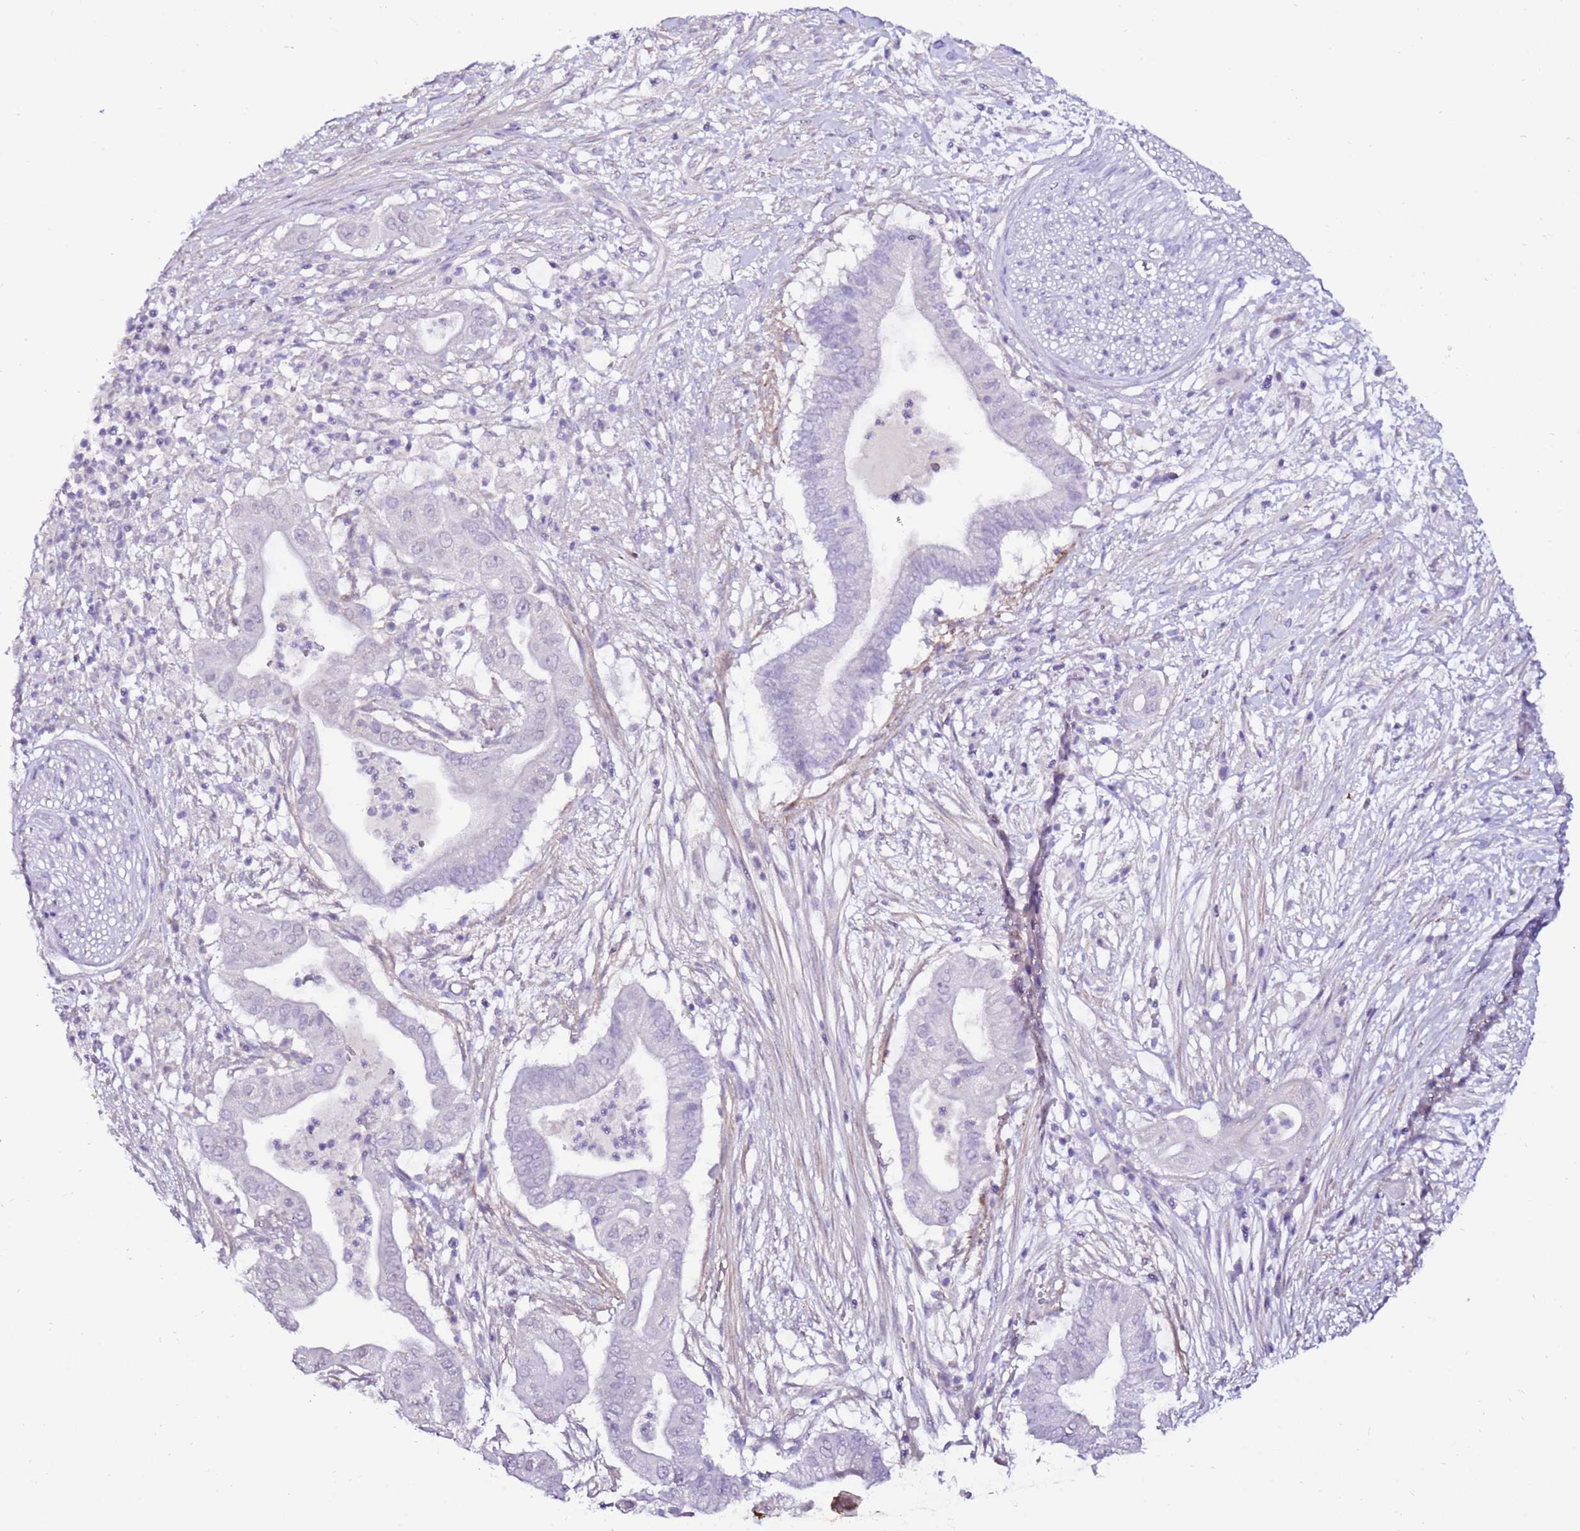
{"staining": {"intensity": "negative", "quantity": "none", "location": "none"}, "tissue": "pancreatic cancer", "cell_type": "Tumor cells", "image_type": "cancer", "snomed": [{"axis": "morphology", "description": "Adenocarcinoma, NOS"}, {"axis": "topography", "description": "Pancreas"}], "caption": "This is an immunohistochemistry histopathology image of pancreatic adenocarcinoma. There is no staining in tumor cells.", "gene": "ART5", "patient": {"sex": "male", "age": 68}}